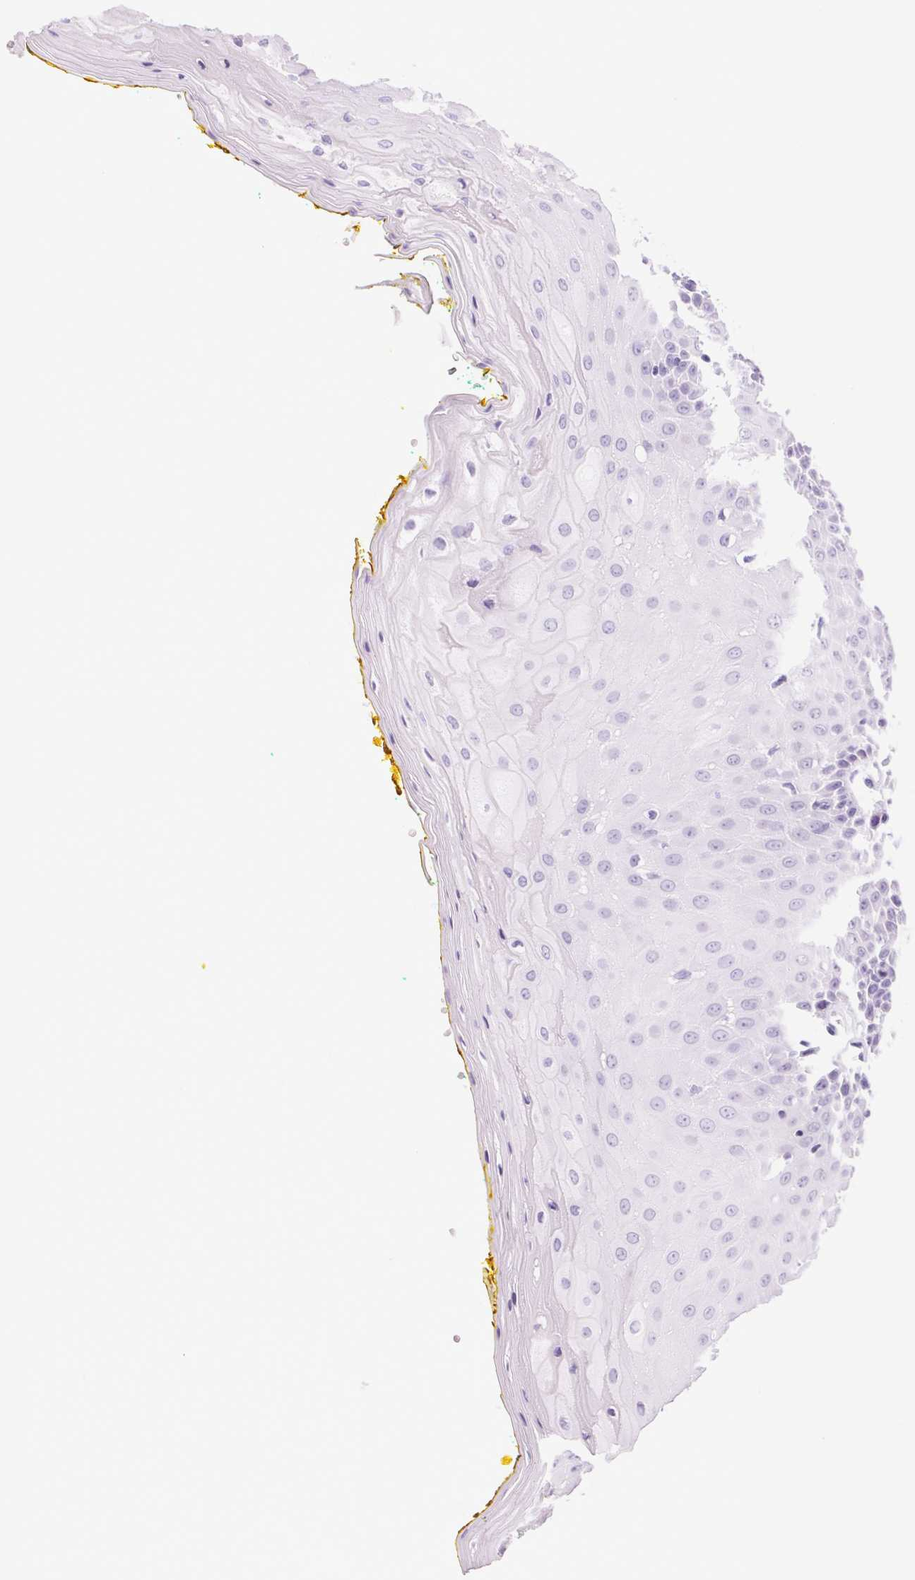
{"staining": {"intensity": "negative", "quantity": "none", "location": "none"}, "tissue": "oral mucosa", "cell_type": "Squamous epithelial cells", "image_type": "normal", "snomed": [{"axis": "morphology", "description": "Normal tissue, NOS"}, {"axis": "morphology", "description": "Squamous cell carcinoma, NOS"}, {"axis": "topography", "description": "Oral tissue"}, {"axis": "topography", "description": "Head-Neck"}], "caption": "Immunohistochemistry micrograph of normal oral mucosa stained for a protein (brown), which shows no expression in squamous epithelial cells. (DAB immunohistochemistry, high magnification).", "gene": "TEKT1", "patient": {"sex": "female", "age": 70}}